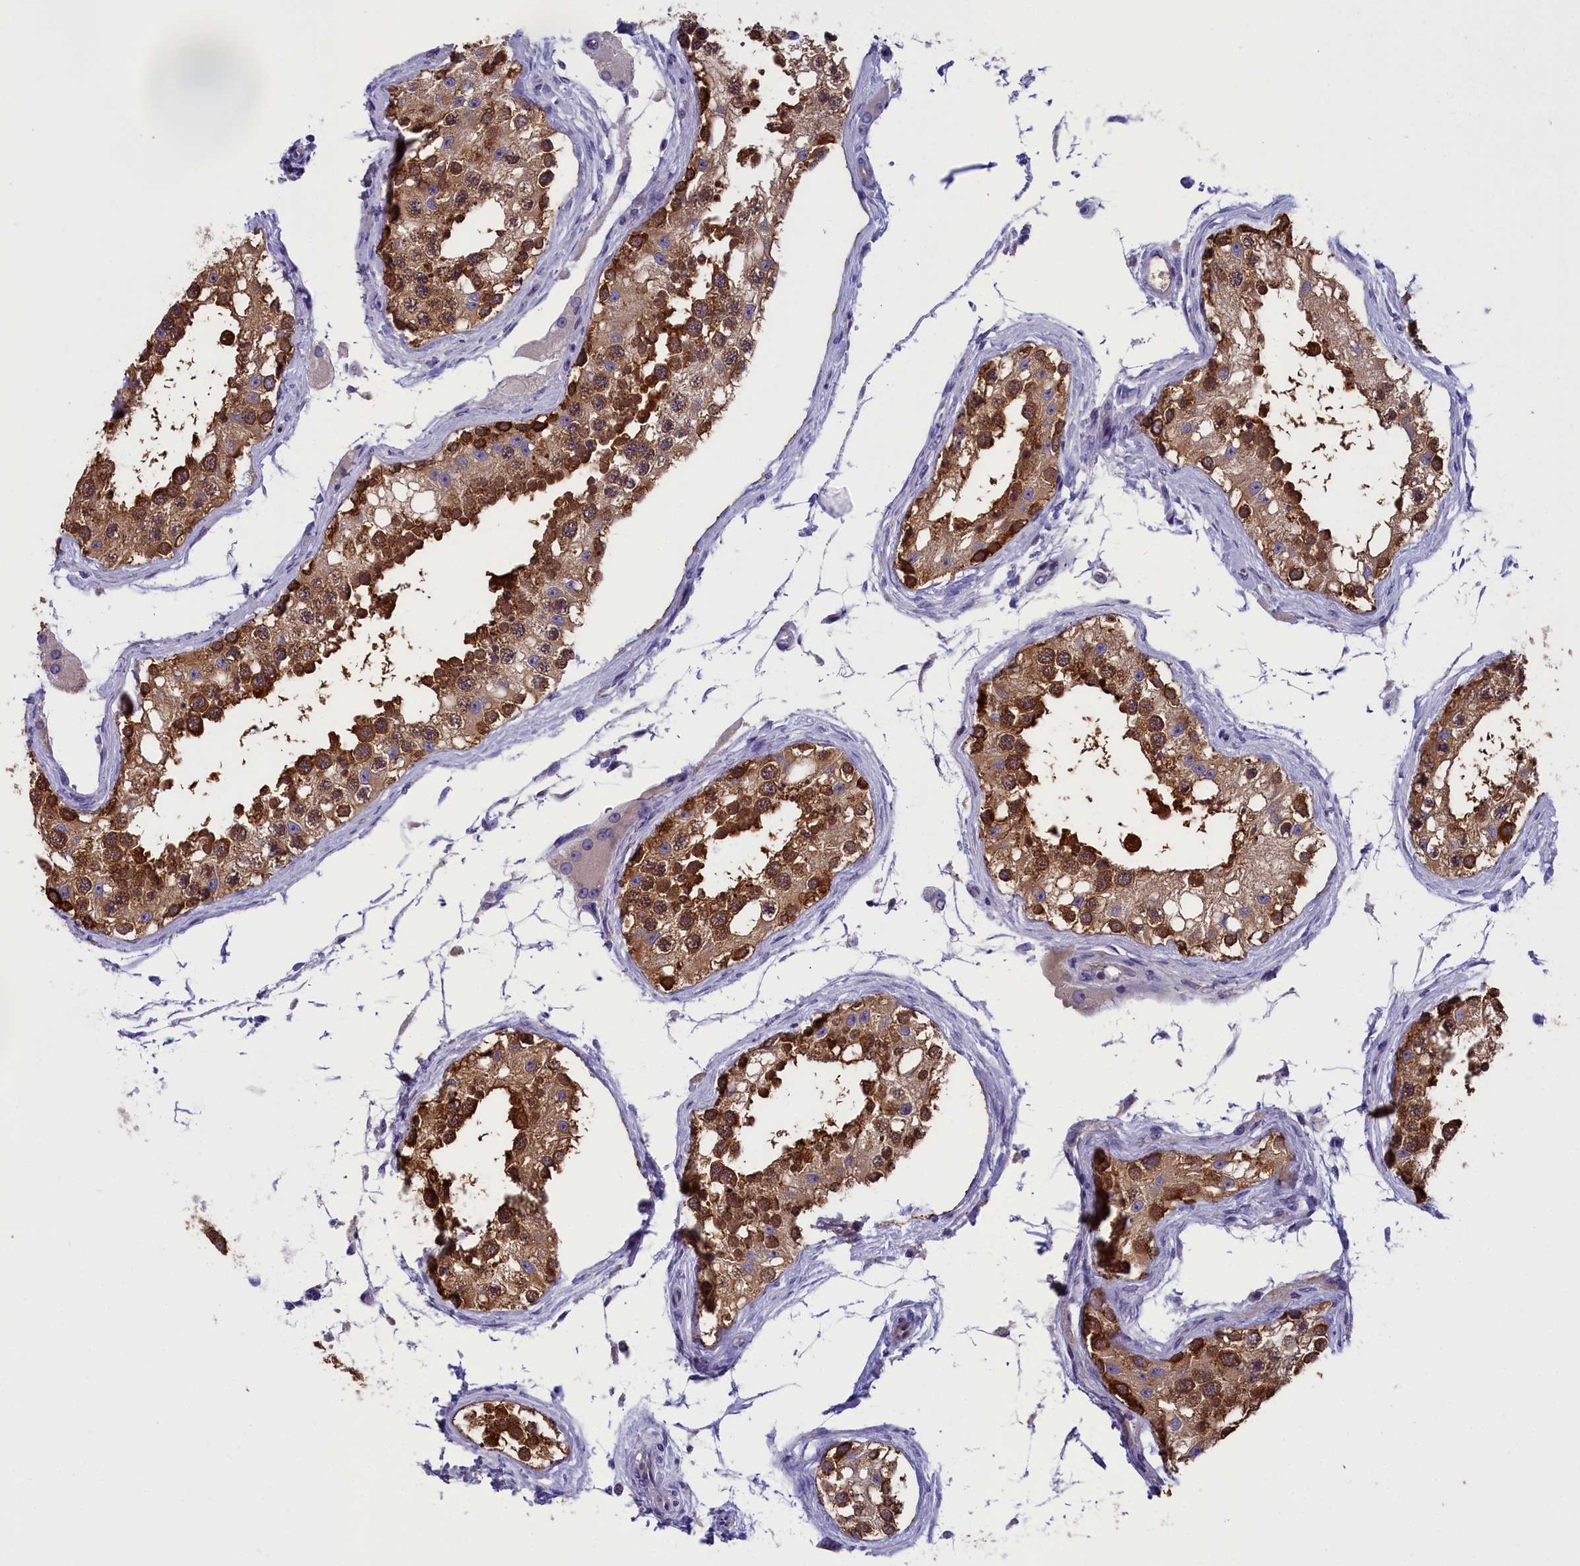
{"staining": {"intensity": "strong", "quantity": ">75%", "location": "cytoplasmic/membranous,nuclear"}, "tissue": "testis", "cell_type": "Cells in seminiferous ducts", "image_type": "normal", "snomed": [{"axis": "morphology", "description": "Normal tissue, NOS"}, {"axis": "topography", "description": "Testis"}], "caption": "Protein staining of normal testis displays strong cytoplasmic/membranous,nuclear staining in about >75% of cells in seminiferous ducts. Nuclei are stained in blue.", "gene": "ABCC8", "patient": {"sex": "male", "age": 68}}